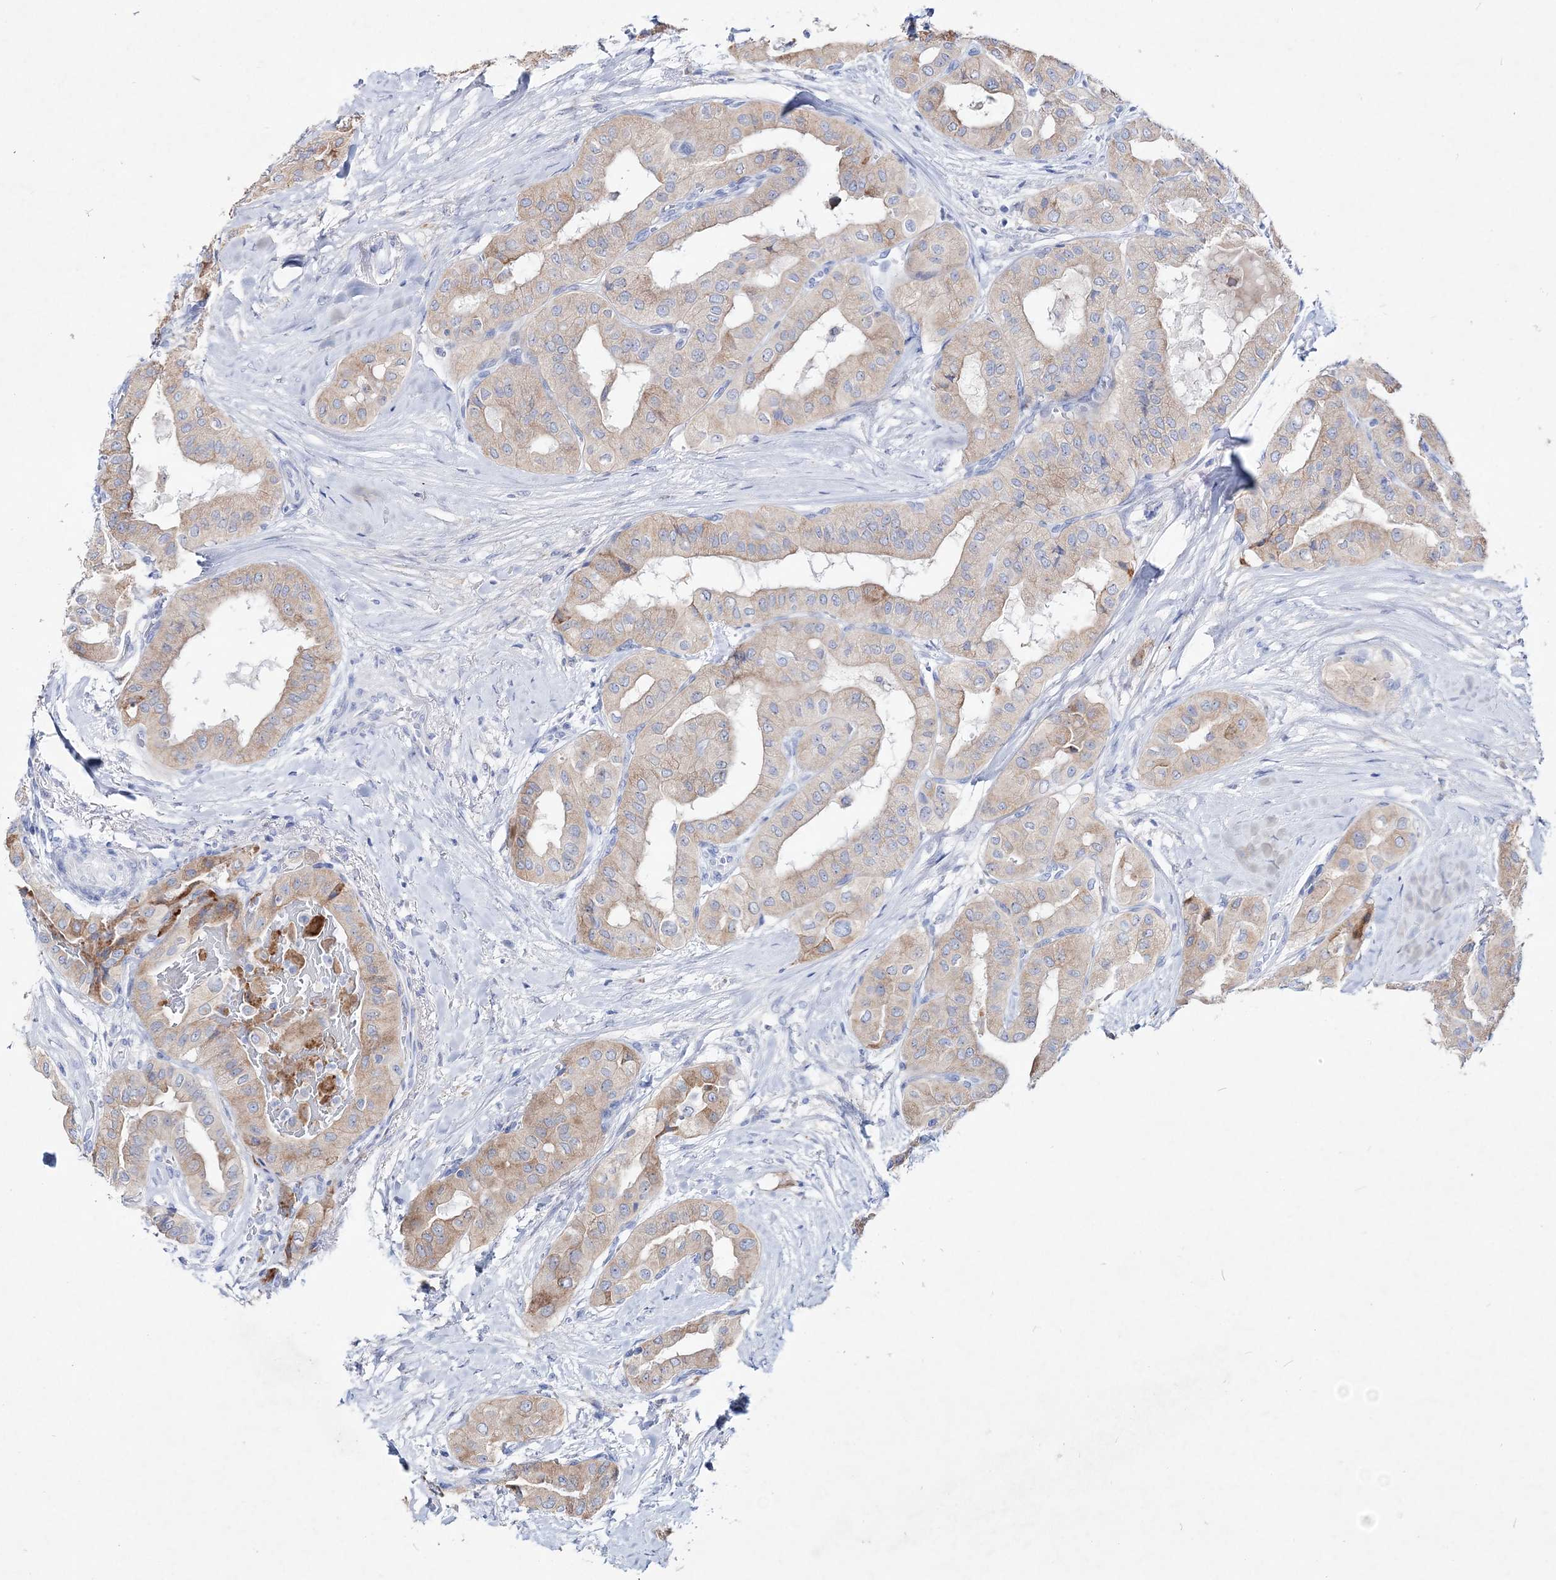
{"staining": {"intensity": "weak", "quantity": ">75%", "location": "cytoplasmic/membranous"}, "tissue": "thyroid cancer", "cell_type": "Tumor cells", "image_type": "cancer", "snomed": [{"axis": "morphology", "description": "Papillary adenocarcinoma, NOS"}, {"axis": "topography", "description": "Thyroid gland"}], "caption": "A low amount of weak cytoplasmic/membranous staining is identified in approximately >75% of tumor cells in thyroid papillary adenocarcinoma tissue. The protein is shown in brown color, while the nuclei are stained blue.", "gene": "SPINK7", "patient": {"sex": "female", "age": 59}}